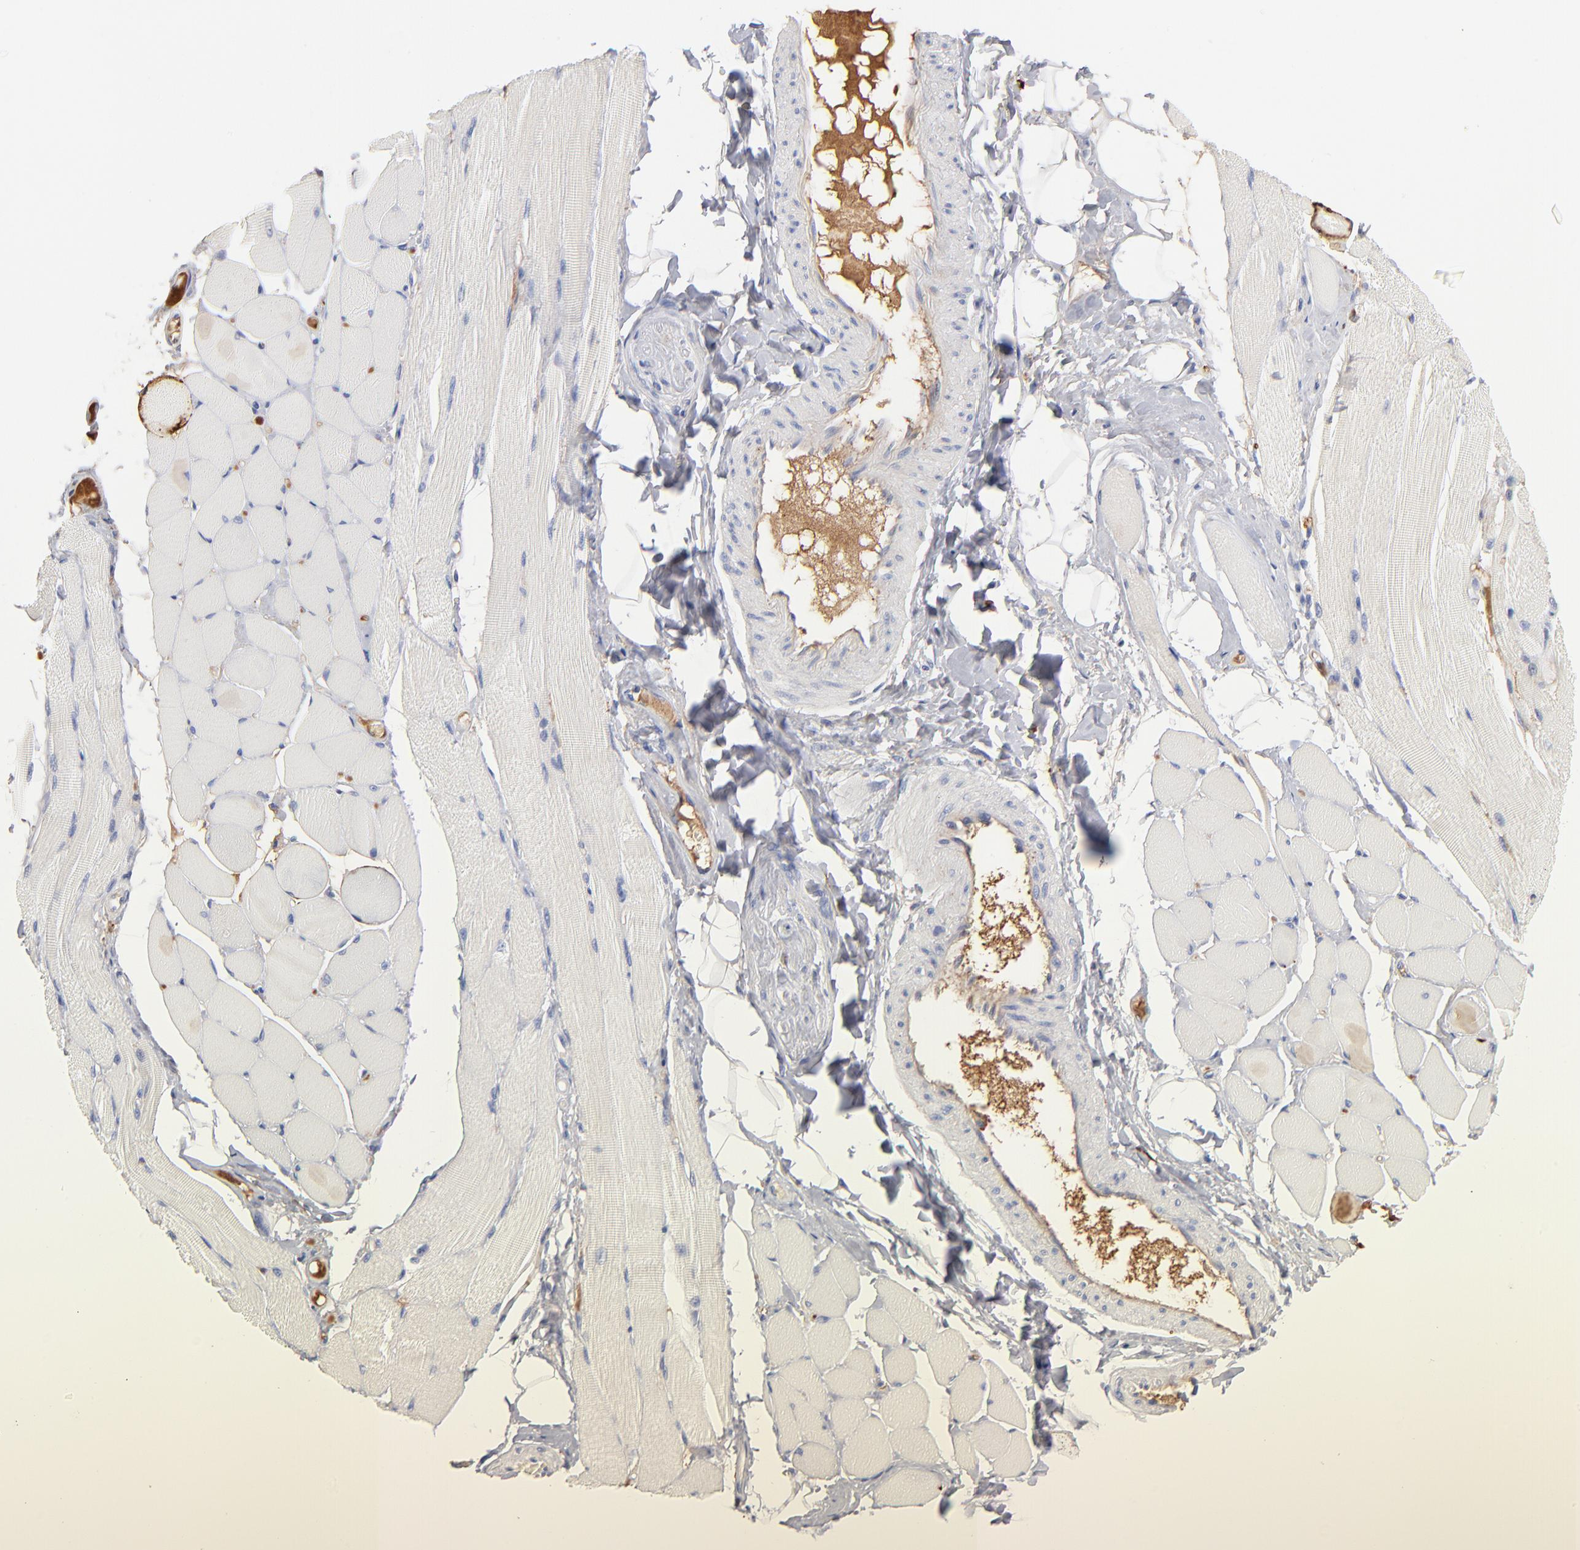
{"staining": {"intensity": "negative", "quantity": "none", "location": "none"}, "tissue": "skeletal muscle", "cell_type": "Myocytes", "image_type": "normal", "snomed": [{"axis": "morphology", "description": "Normal tissue, NOS"}, {"axis": "topography", "description": "Skeletal muscle"}, {"axis": "topography", "description": "Peripheral nerve tissue"}], "caption": "Immunohistochemistry micrograph of normal skeletal muscle stained for a protein (brown), which shows no positivity in myocytes.", "gene": "APOH", "patient": {"sex": "female", "age": 84}}